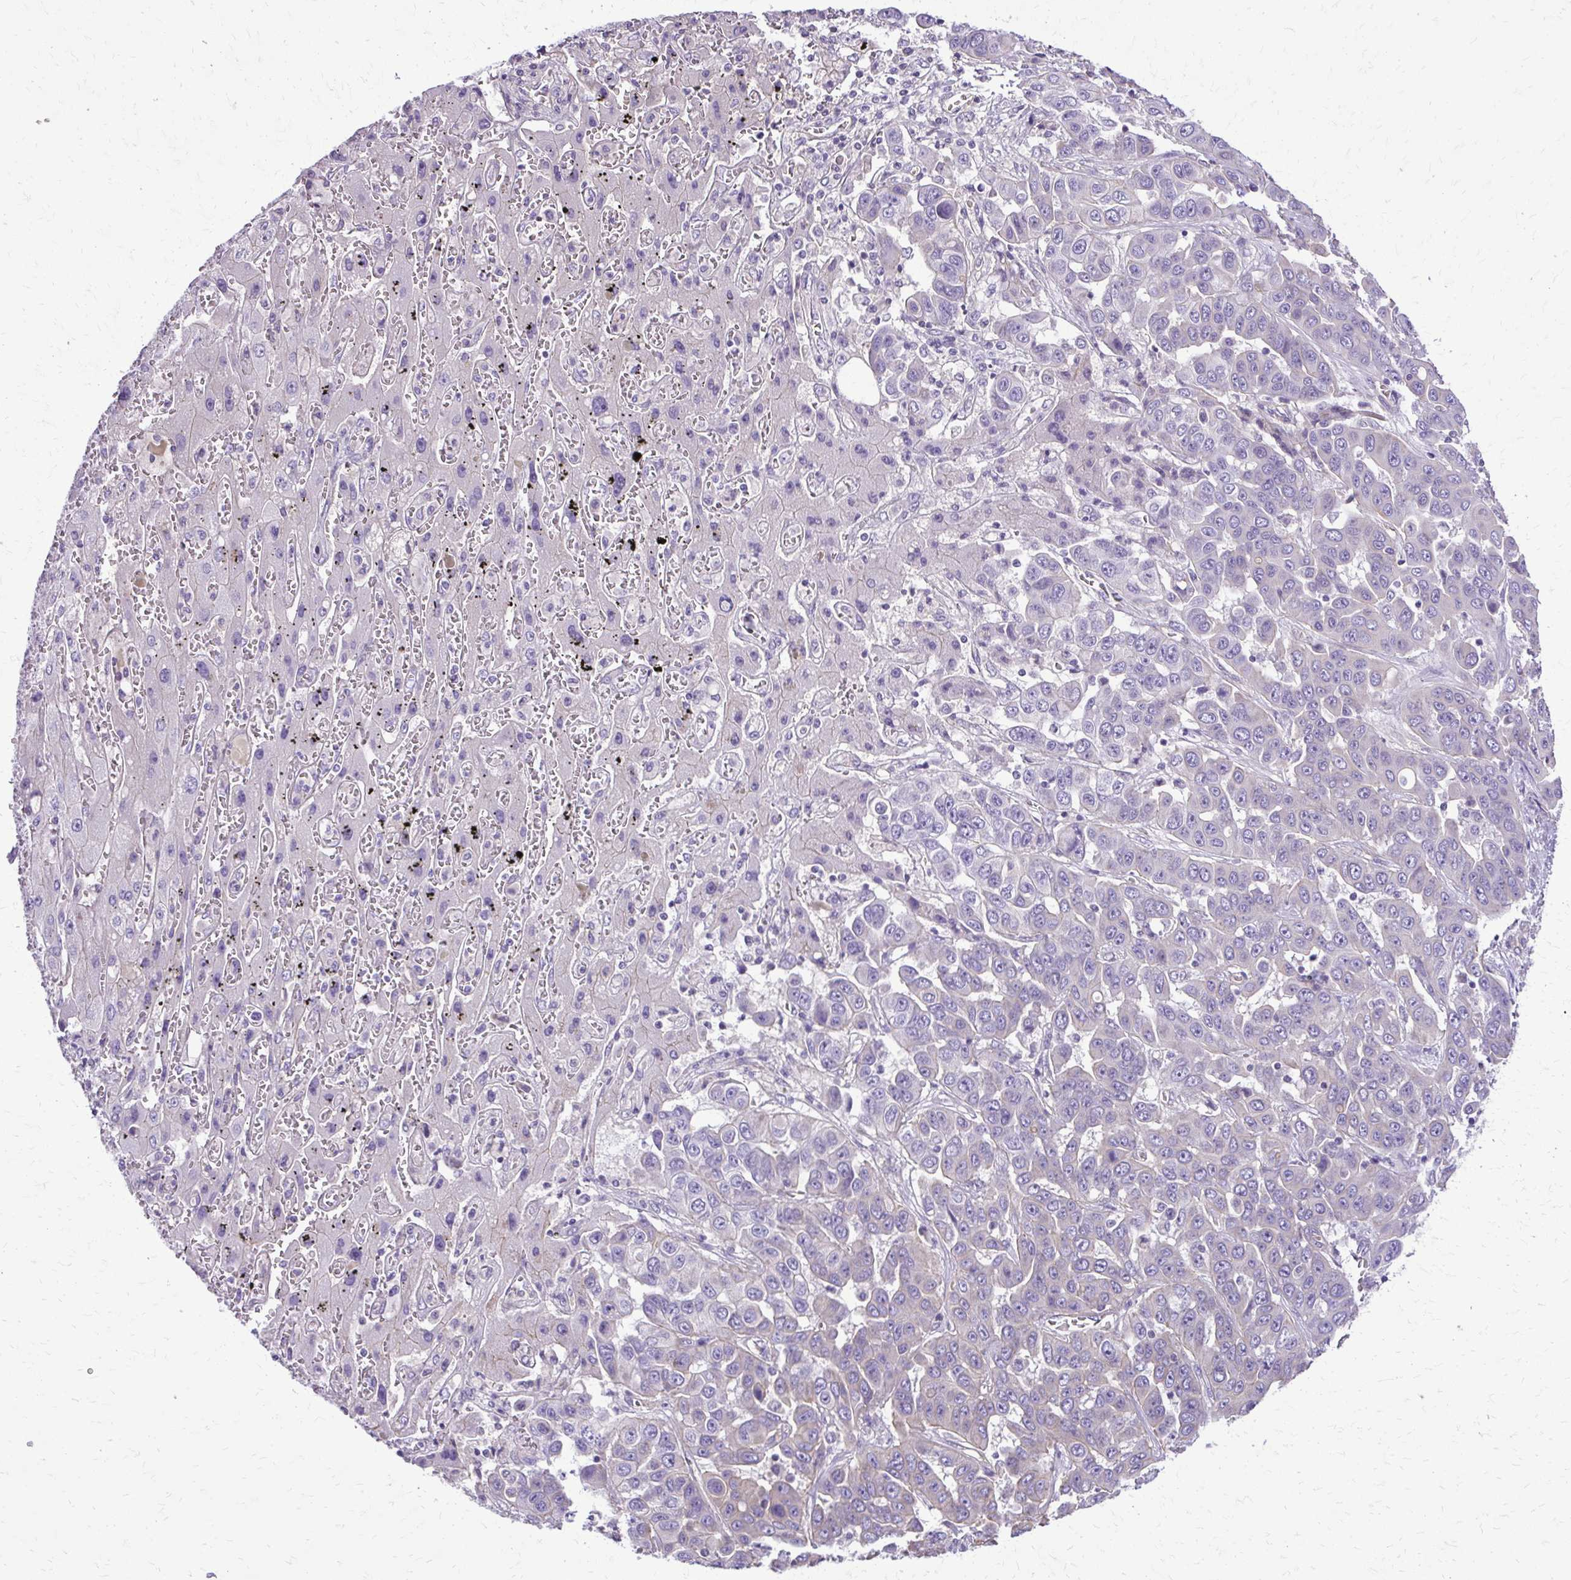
{"staining": {"intensity": "negative", "quantity": "none", "location": "none"}, "tissue": "liver cancer", "cell_type": "Tumor cells", "image_type": "cancer", "snomed": [{"axis": "morphology", "description": "Cholangiocarcinoma"}, {"axis": "topography", "description": "Liver"}], "caption": "There is no significant expression in tumor cells of cholangiocarcinoma (liver).", "gene": "RUNDC3B", "patient": {"sex": "female", "age": 52}}